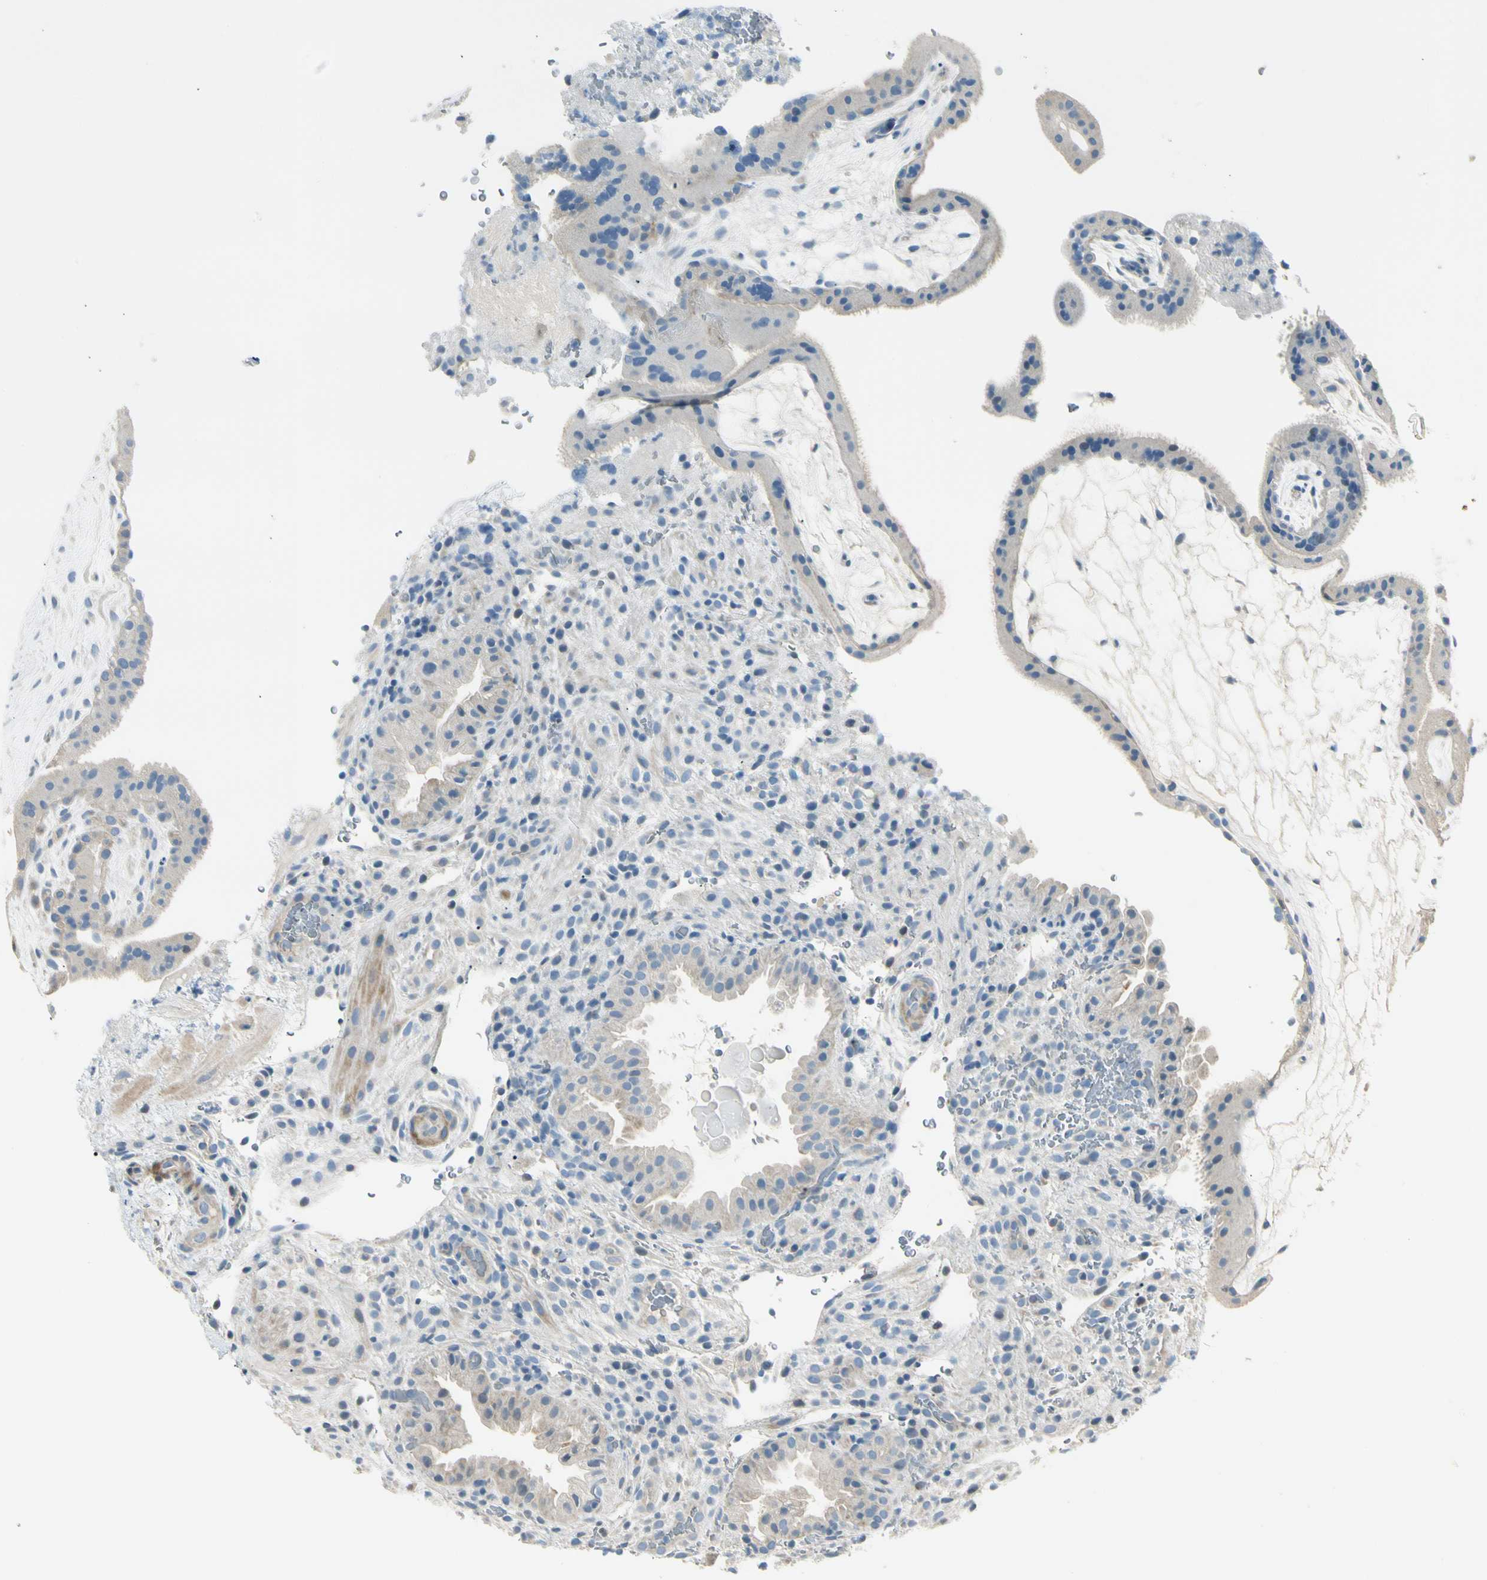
{"staining": {"intensity": "negative", "quantity": "none", "location": "none"}, "tissue": "placenta", "cell_type": "Decidual cells", "image_type": "normal", "snomed": [{"axis": "morphology", "description": "Normal tissue, NOS"}, {"axis": "topography", "description": "Placenta"}], "caption": "Immunohistochemical staining of unremarkable placenta reveals no significant staining in decidual cells. (IHC, brightfield microscopy, high magnification).", "gene": "ADGRA3", "patient": {"sex": "female", "age": 19}}